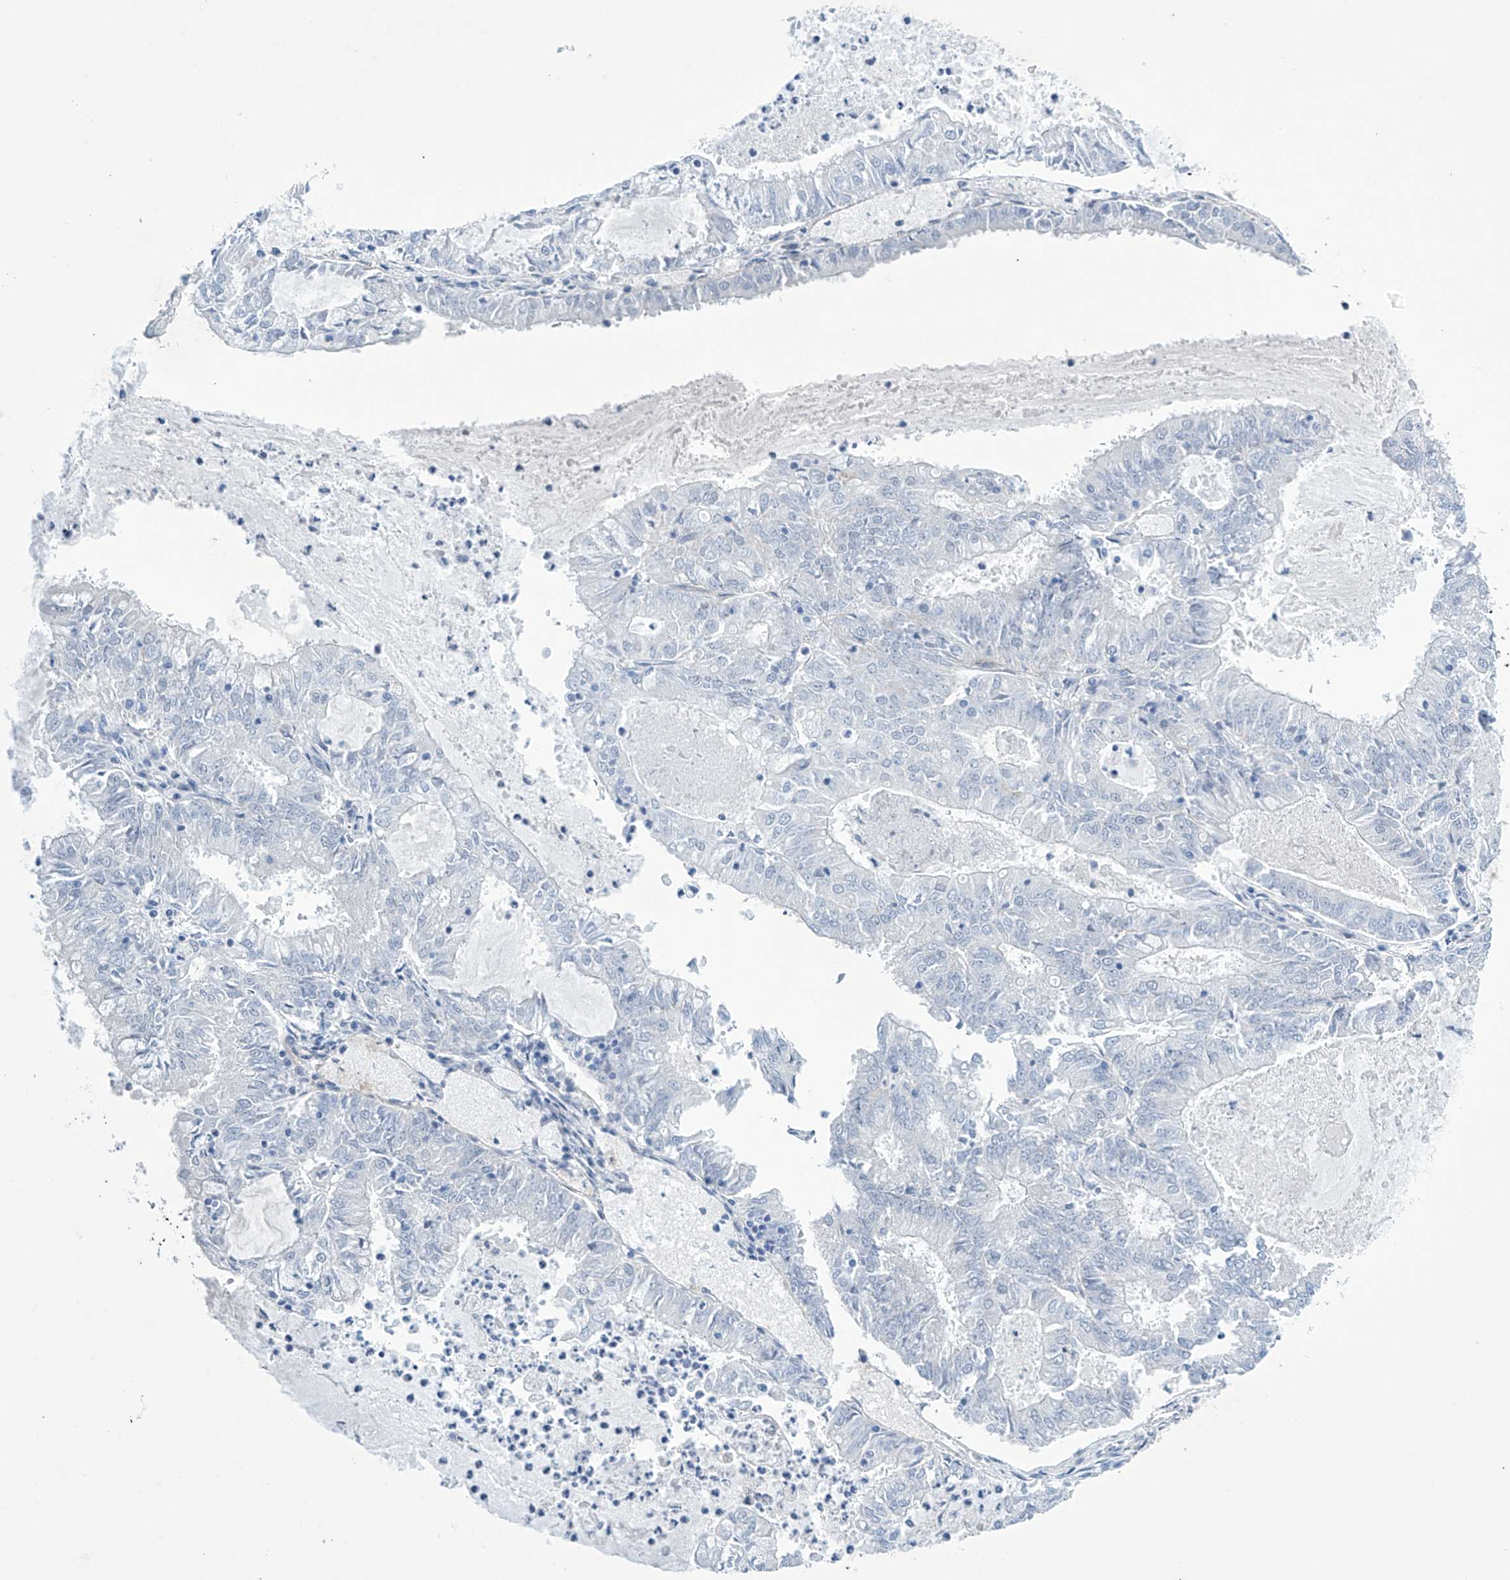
{"staining": {"intensity": "negative", "quantity": "none", "location": "none"}, "tissue": "endometrial cancer", "cell_type": "Tumor cells", "image_type": "cancer", "snomed": [{"axis": "morphology", "description": "Adenocarcinoma, NOS"}, {"axis": "topography", "description": "Endometrium"}], "caption": "Immunohistochemistry photomicrograph of neoplastic tissue: endometrial cancer (adenocarcinoma) stained with DAB demonstrates no significant protein staining in tumor cells.", "gene": "SLC35A5", "patient": {"sex": "female", "age": 57}}